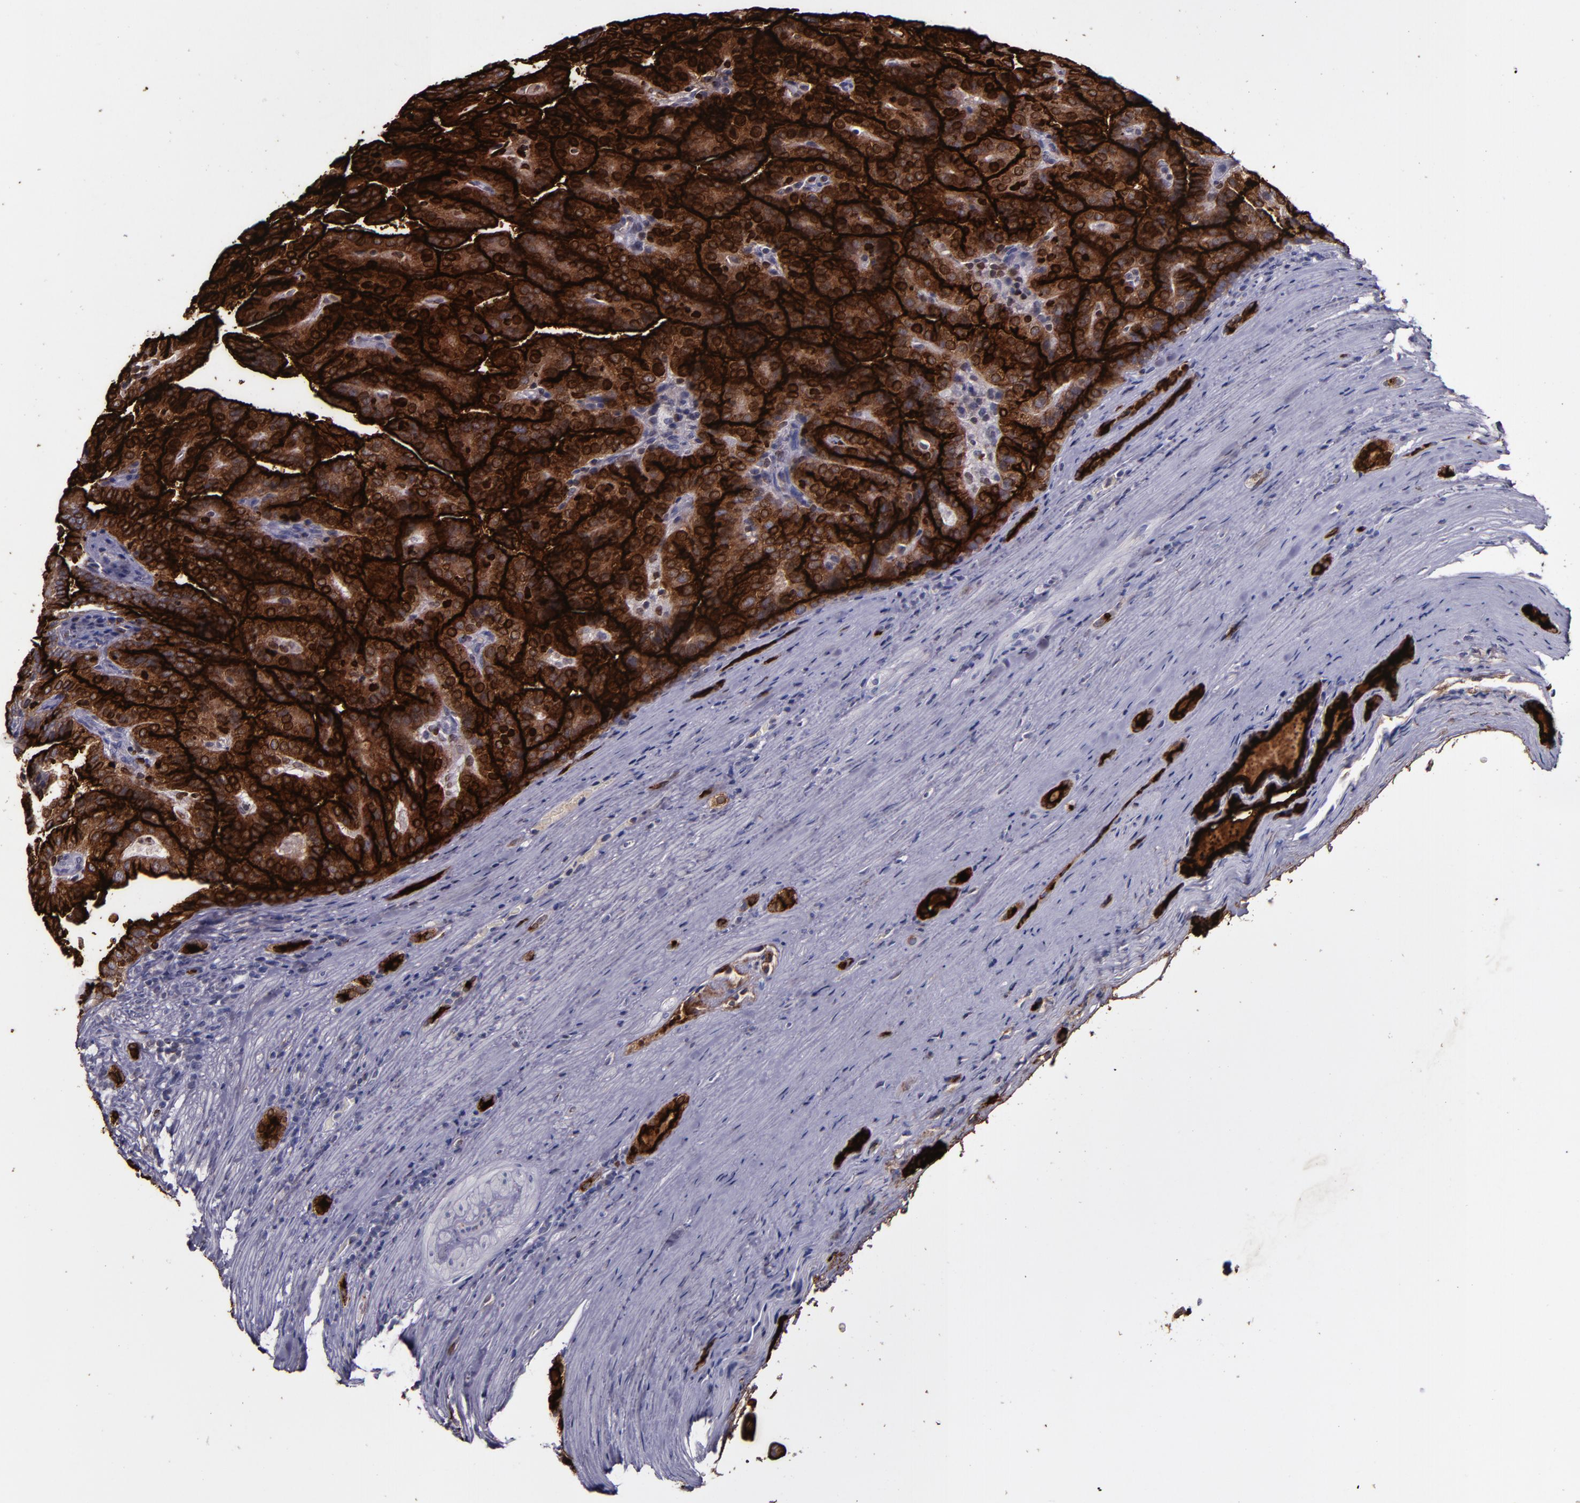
{"staining": {"intensity": "strong", "quantity": ">75%", "location": "cytoplasmic/membranous"}, "tissue": "renal cancer", "cell_type": "Tumor cells", "image_type": "cancer", "snomed": [{"axis": "morphology", "description": "Adenocarcinoma, NOS"}, {"axis": "topography", "description": "Kidney"}], "caption": "Strong cytoplasmic/membranous protein expression is present in approximately >75% of tumor cells in renal cancer.", "gene": "MFGE8", "patient": {"sex": "male", "age": 61}}